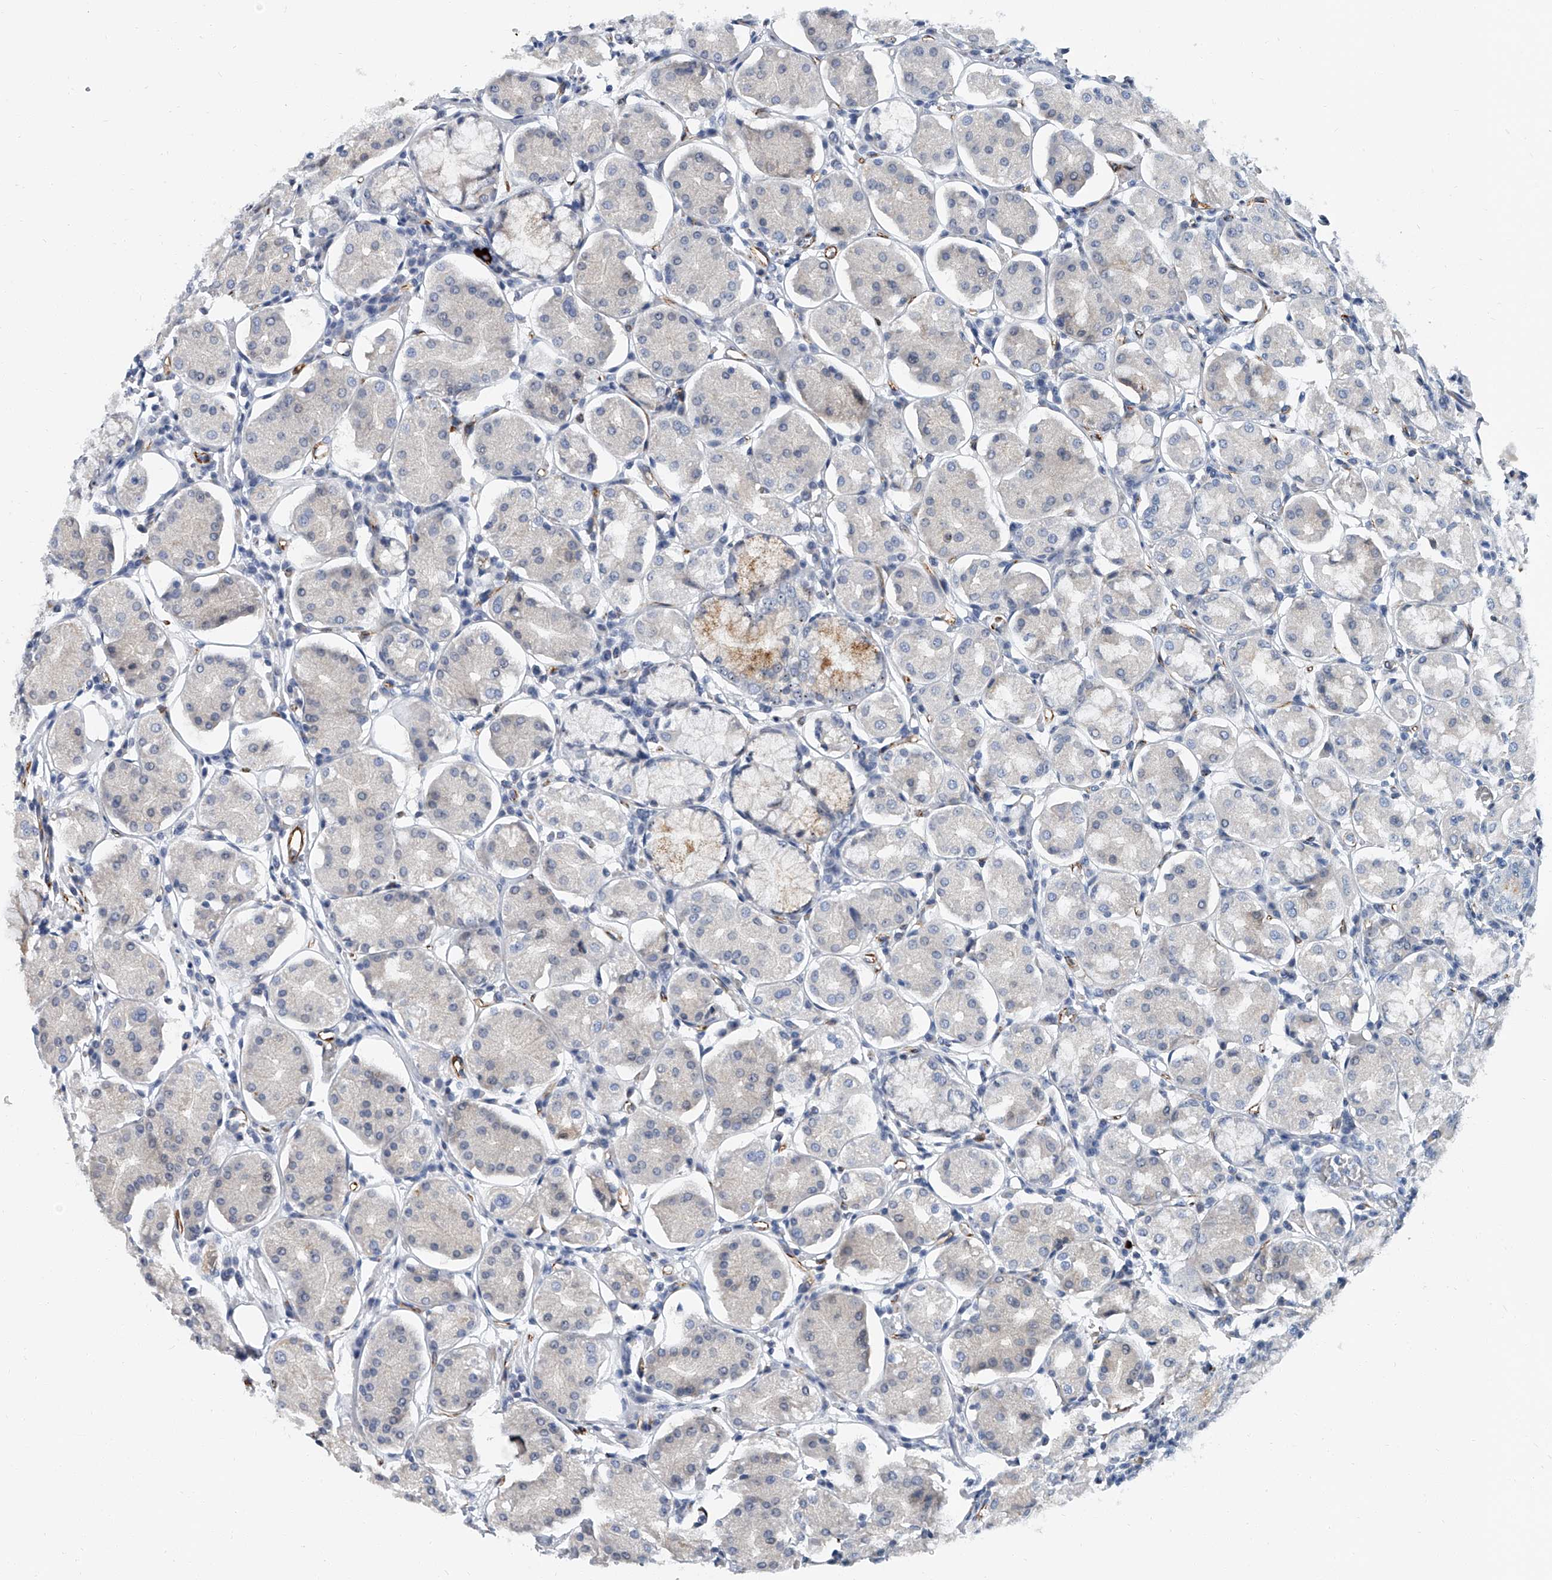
{"staining": {"intensity": "moderate", "quantity": "<25%", "location": "cytoplasmic/membranous"}, "tissue": "stomach", "cell_type": "Glandular cells", "image_type": "normal", "snomed": [{"axis": "morphology", "description": "Normal tissue, NOS"}, {"axis": "topography", "description": "Stomach, lower"}], "caption": "Protein expression by immunohistochemistry shows moderate cytoplasmic/membranous expression in approximately <25% of glandular cells in normal stomach. (DAB (3,3'-diaminobenzidine) IHC with brightfield microscopy, high magnification).", "gene": "KIRREL1", "patient": {"sex": "female", "age": 56}}